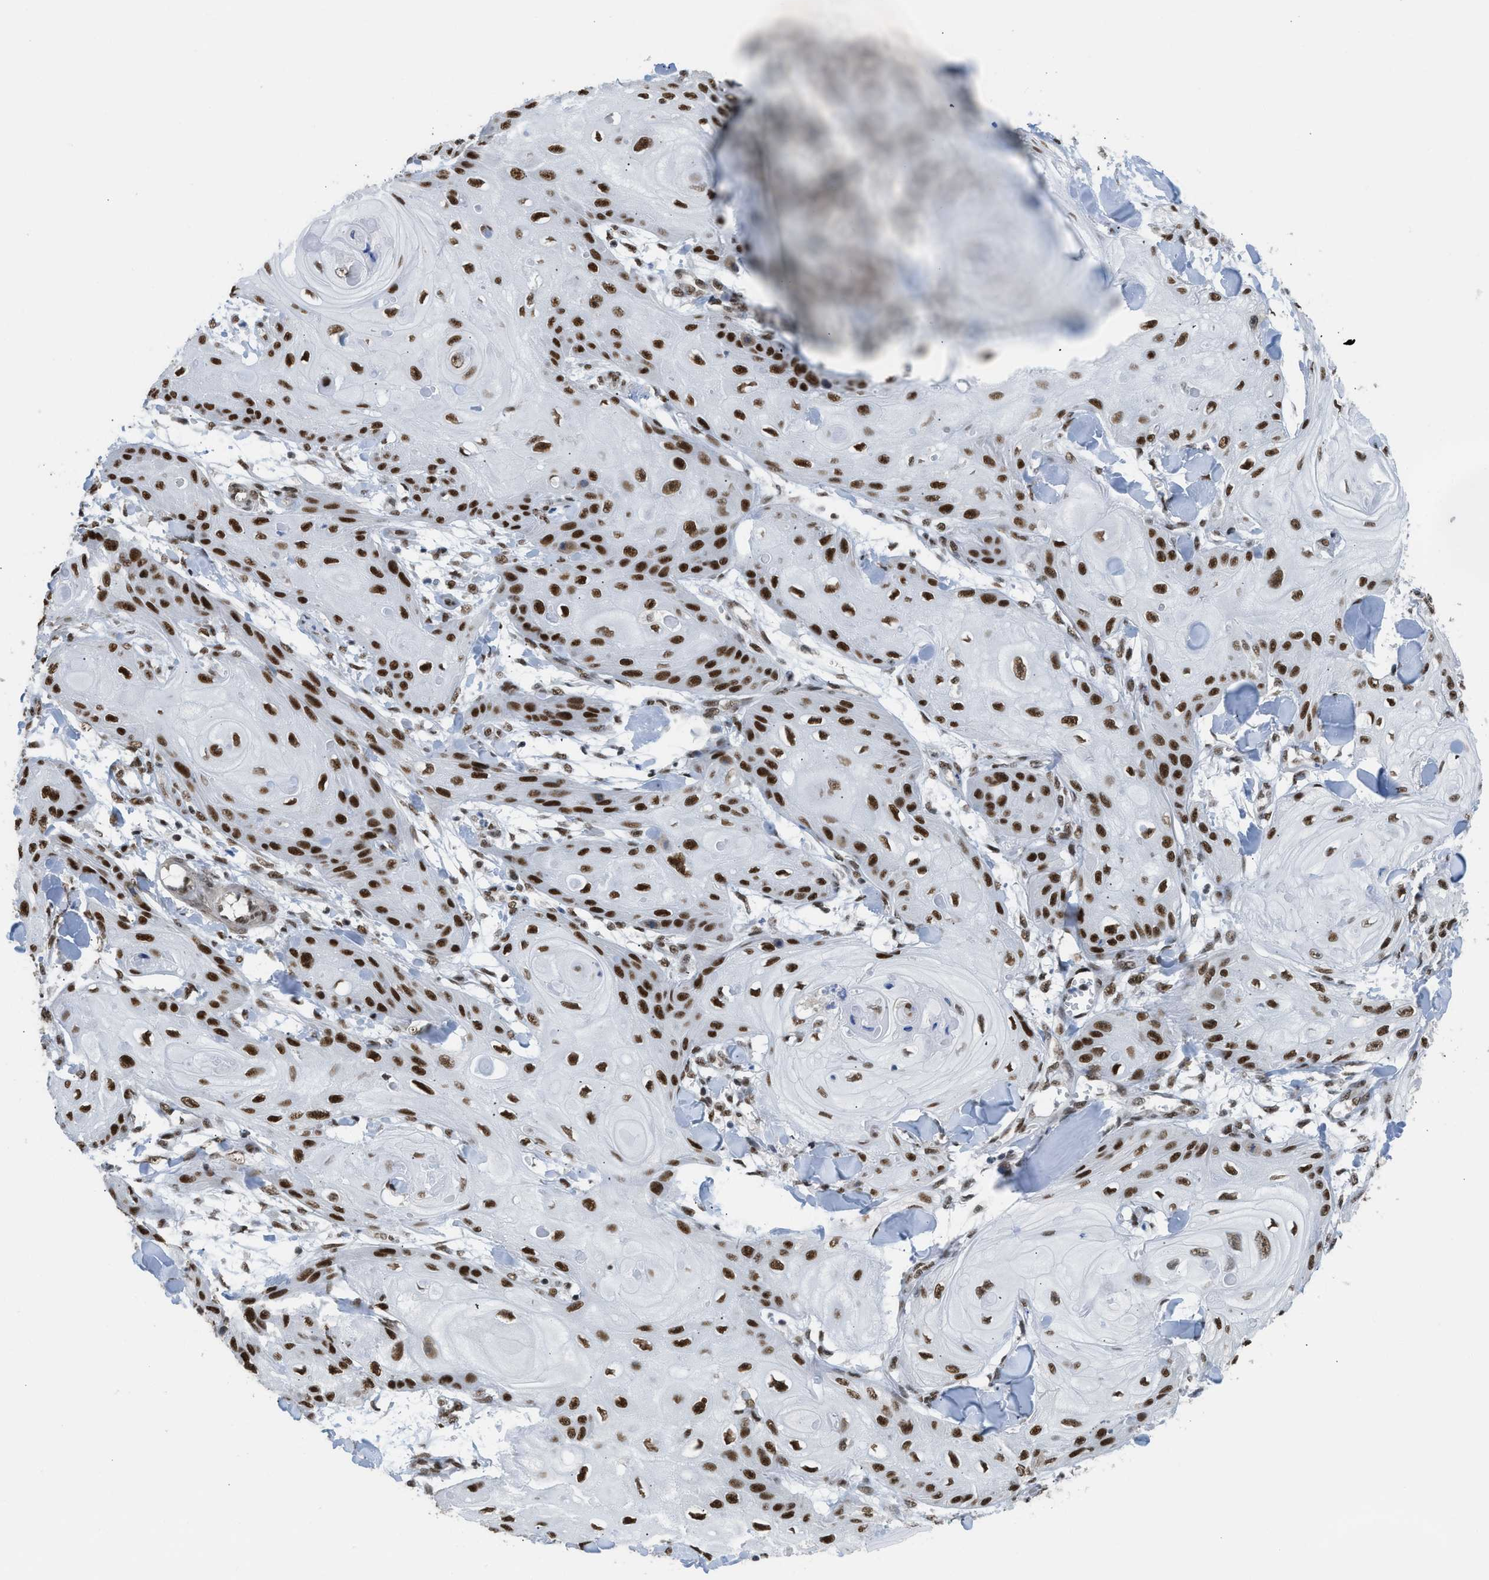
{"staining": {"intensity": "strong", "quantity": ">75%", "location": "nuclear"}, "tissue": "skin cancer", "cell_type": "Tumor cells", "image_type": "cancer", "snomed": [{"axis": "morphology", "description": "Squamous cell carcinoma, NOS"}, {"axis": "topography", "description": "Skin"}], "caption": "Approximately >75% of tumor cells in human skin cancer demonstrate strong nuclear protein positivity as visualized by brown immunohistochemical staining.", "gene": "SCAF4", "patient": {"sex": "male", "age": 74}}